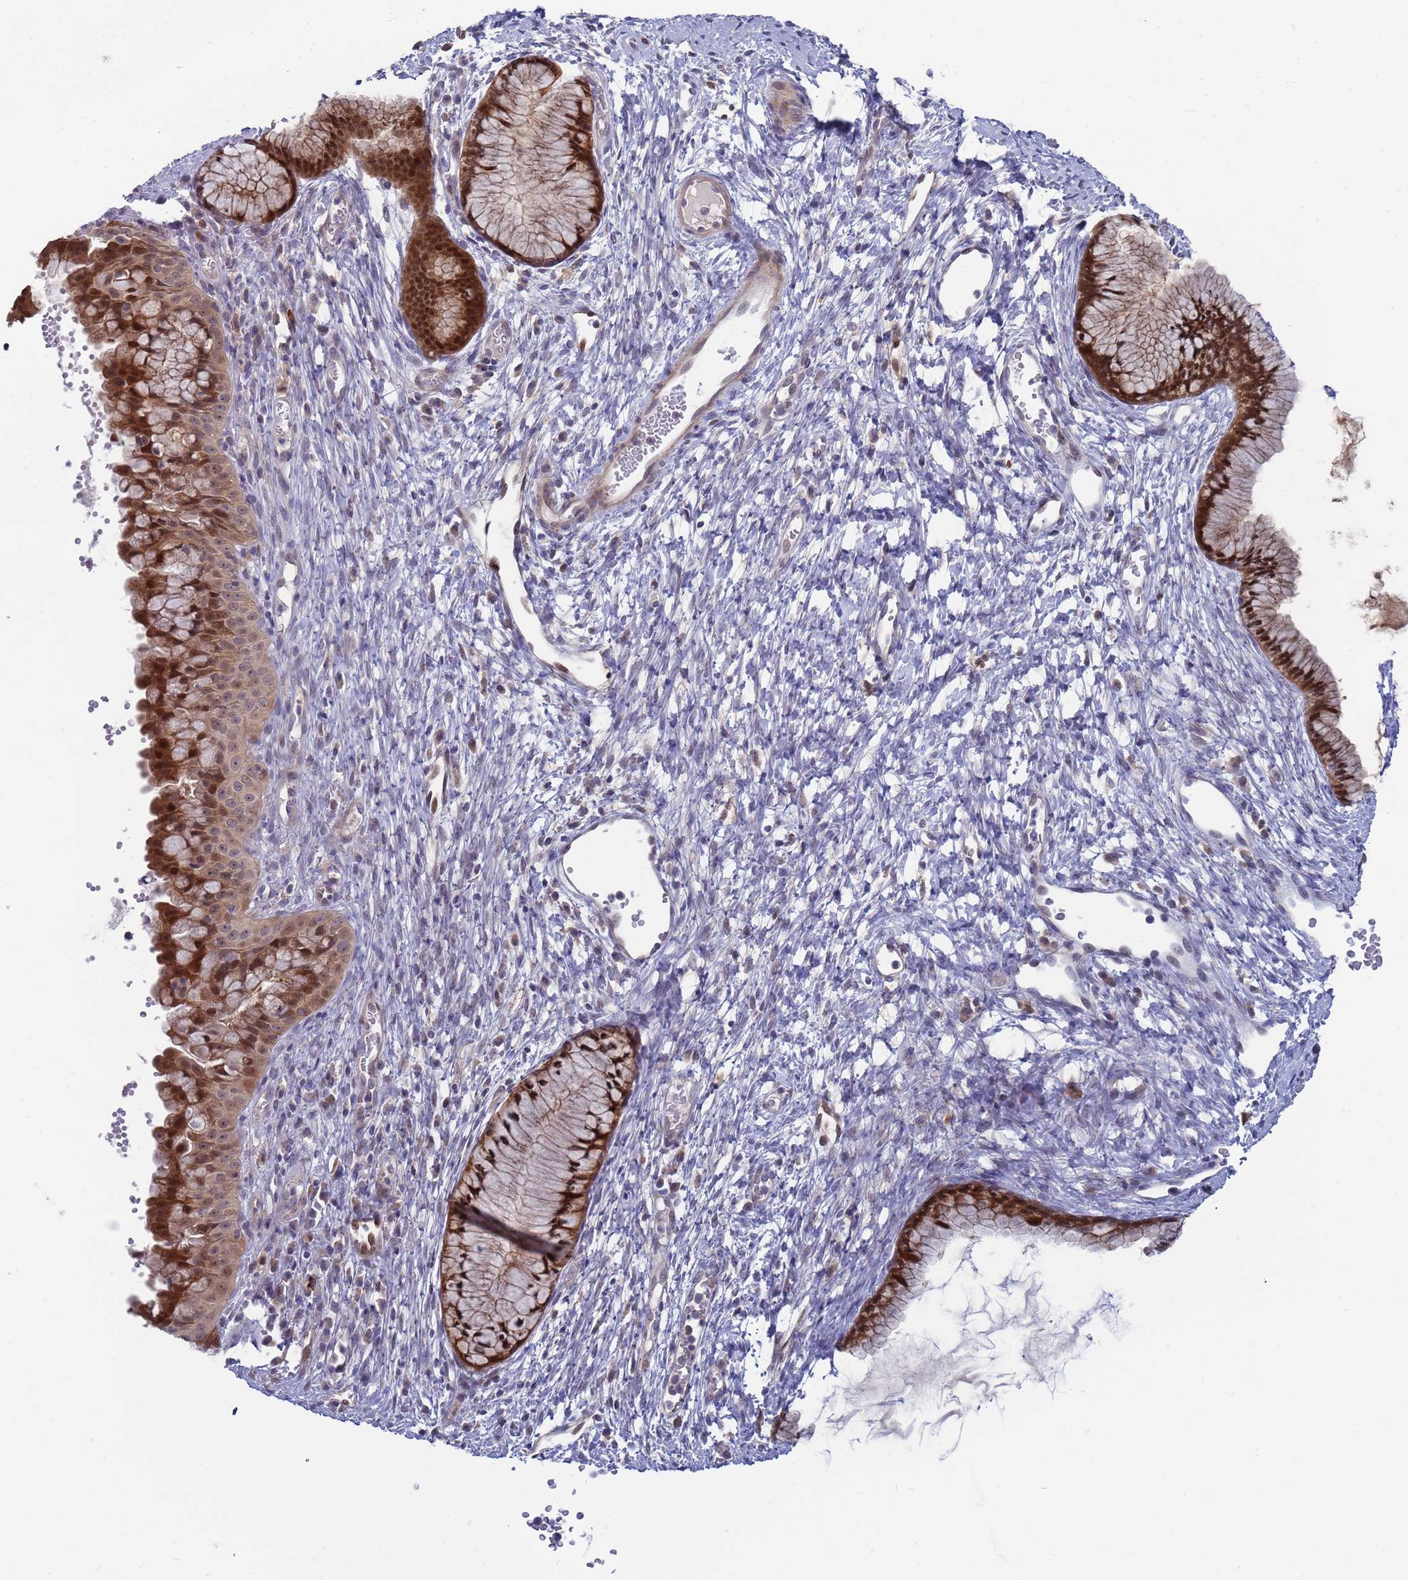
{"staining": {"intensity": "strong", "quantity": ">75%", "location": "cytoplasmic/membranous,nuclear"}, "tissue": "cervix", "cell_type": "Glandular cells", "image_type": "normal", "snomed": [{"axis": "morphology", "description": "Normal tissue, NOS"}, {"axis": "topography", "description": "Cervix"}], "caption": "The immunohistochemical stain shows strong cytoplasmic/membranous,nuclear staining in glandular cells of normal cervix. (DAB = brown stain, brightfield microscopy at high magnification).", "gene": "ENOSF1", "patient": {"sex": "female", "age": 42}}